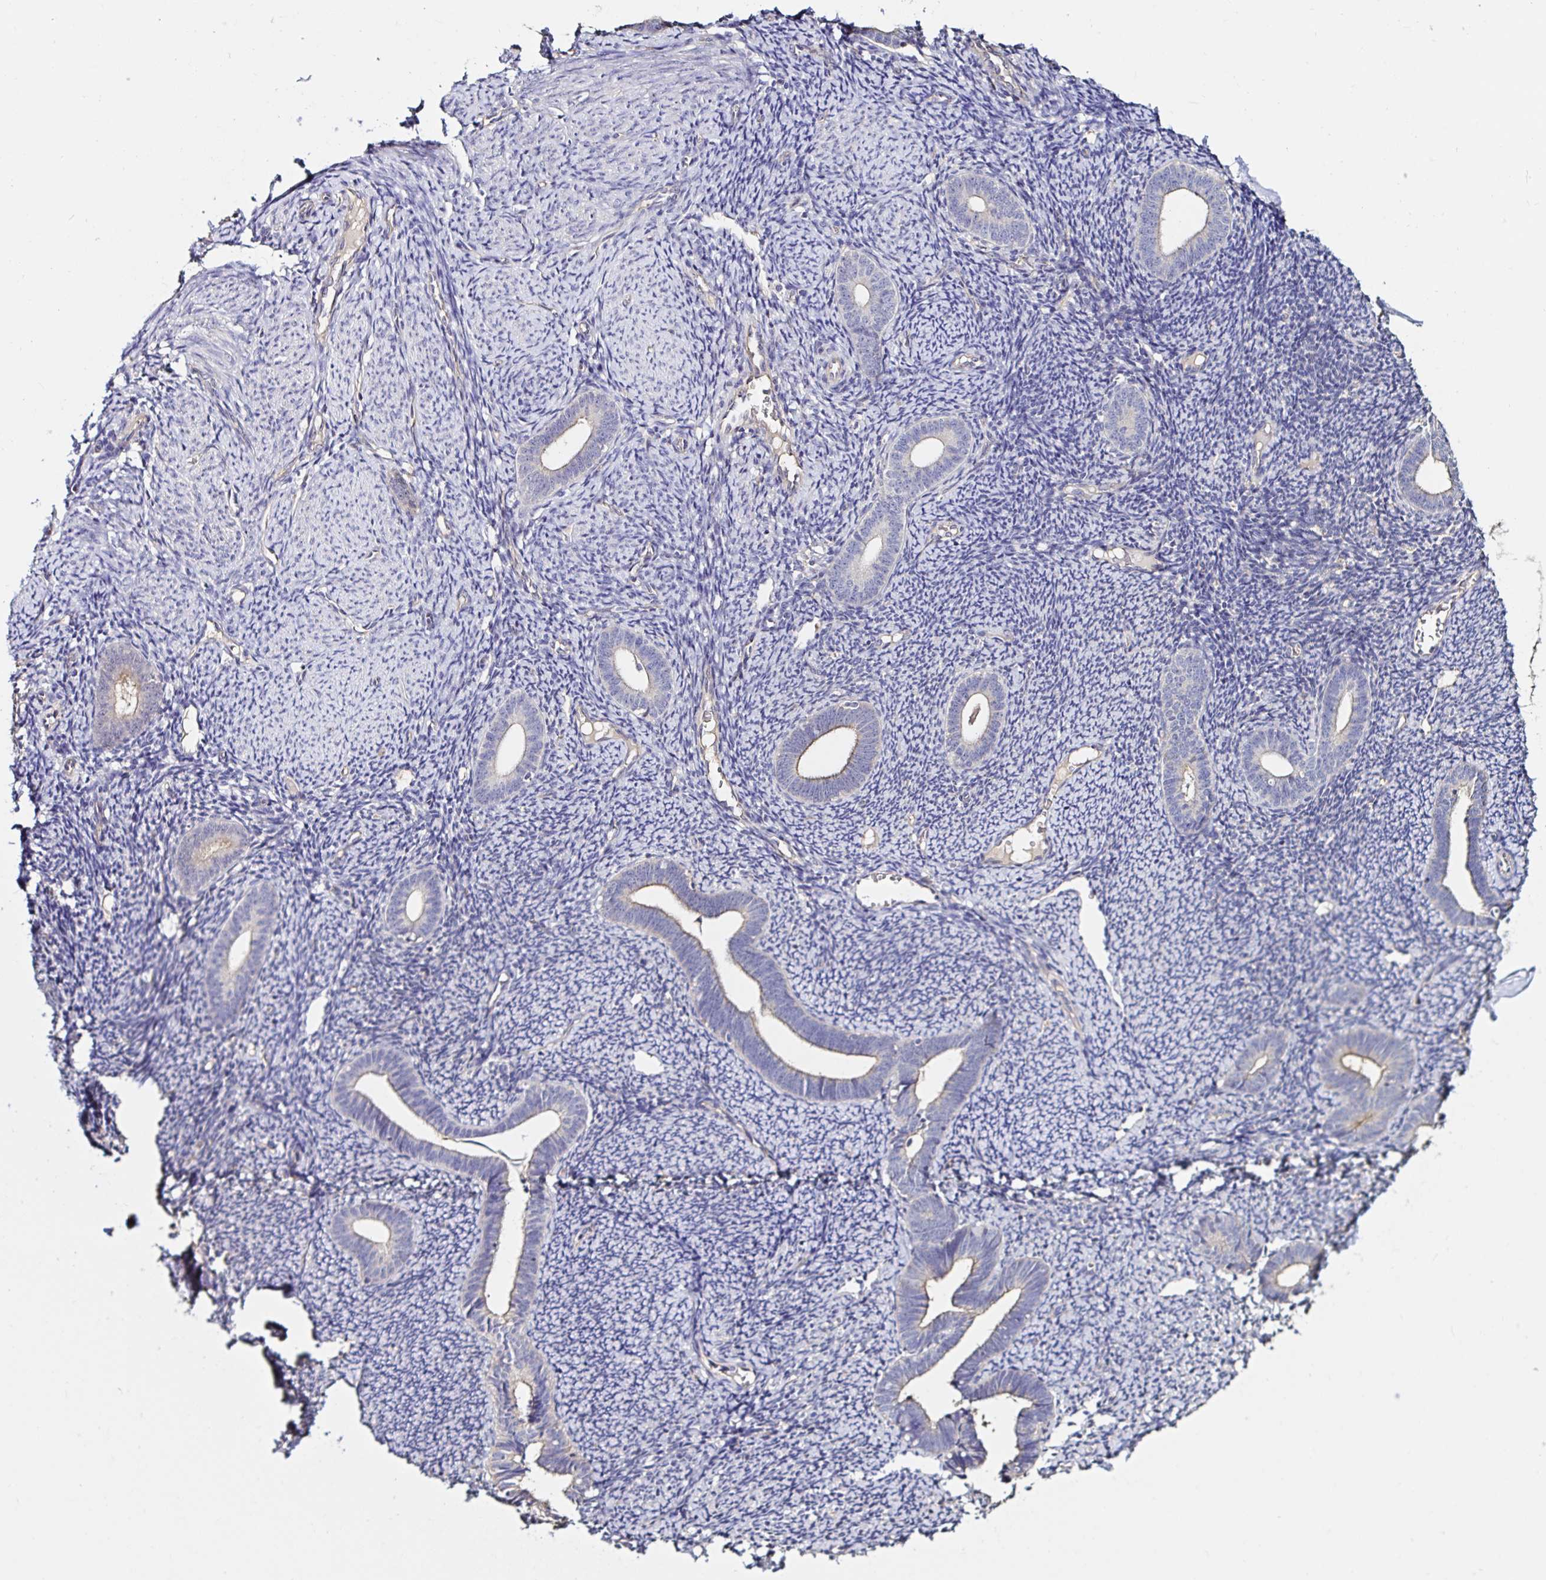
{"staining": {"intensity": "negative", "quantity": "none", "location": "none"}, "tissue": "endometrium", "cell_type": "Cells in endometrial stroma", "image_type": "normal", "snomed": [{"axis": "morphology", "description": "Normal tissue, NOS"}, {"axis": "topography", "description": "Endometrium"}], "caption": "Cells in endometrial stroma are negative for protein expression in unremarkable human endometrium. (DAB (3,3'-diaminobenzidine) immunohistochemistry visualized using brightfield microscopy, high magnification).", "gene": "RSRP1", "patient": {"sex": "female", "age": 39}}